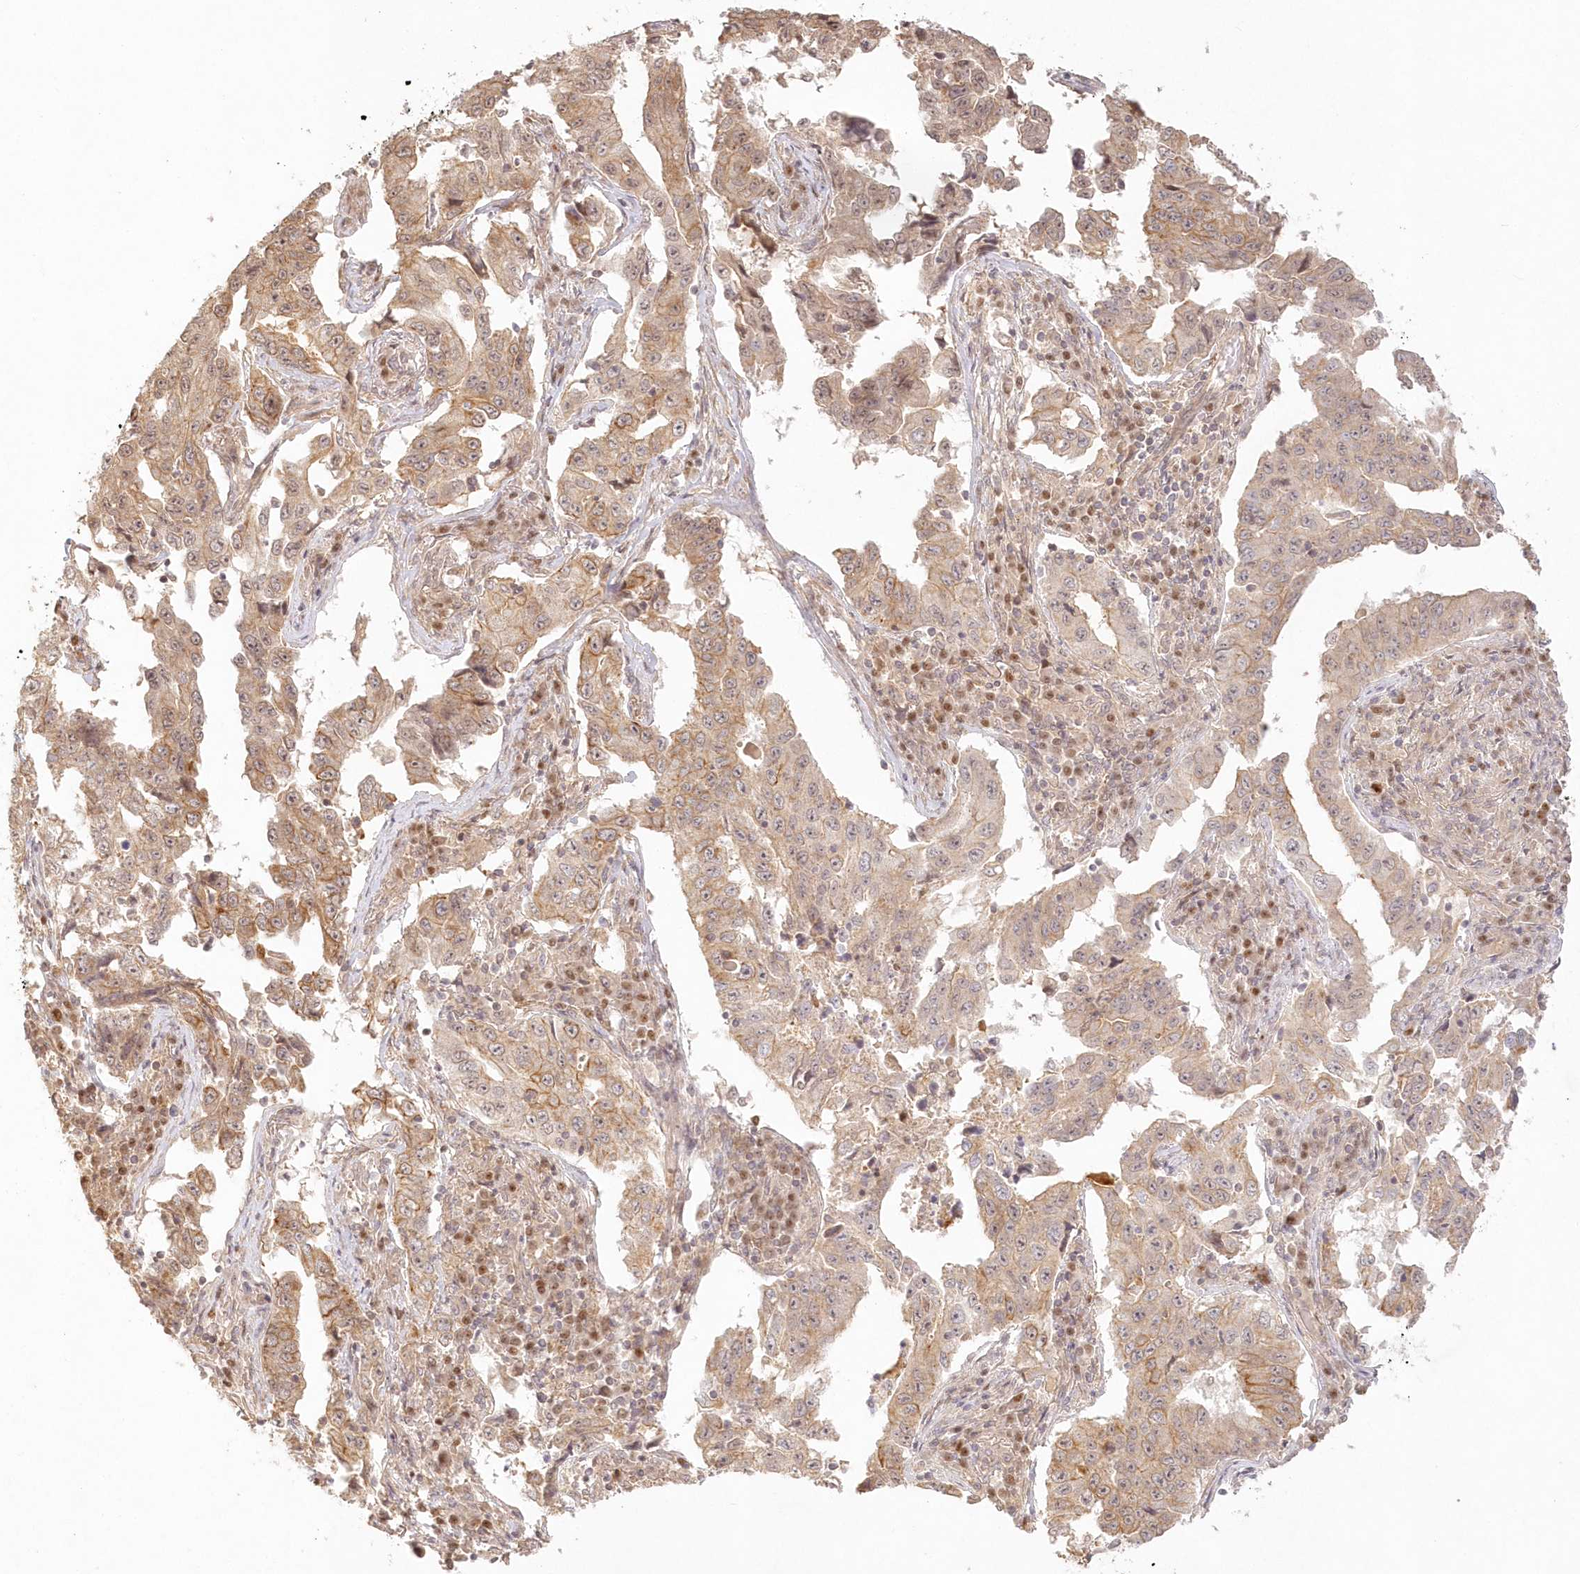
{"staining": {"intensity": "weak", "quantity": ">75%", "location": "cytoplasmic/membranous"}, "tissue": "lung cancer", "cell_type": "Tumor cells", "image_type": "cancer", "snomed": [{"axis": "morphology", "description": "Adenocarcinoma, NOS"}, {"axis": "topography", "description": "Lung"}], "caption": "A high-resolution photomicrograph shows IHC staining of lung cancer, which exhibits weak cytoplasmic/membranous positivity in about >75% of tumor cells. (DAB (3,3'-diaminobenzidine) = brown stain, brightfield microscopy at high magnification).", "gene": "KIAA0232", "patient": {"sex": "female", "age": 51}}